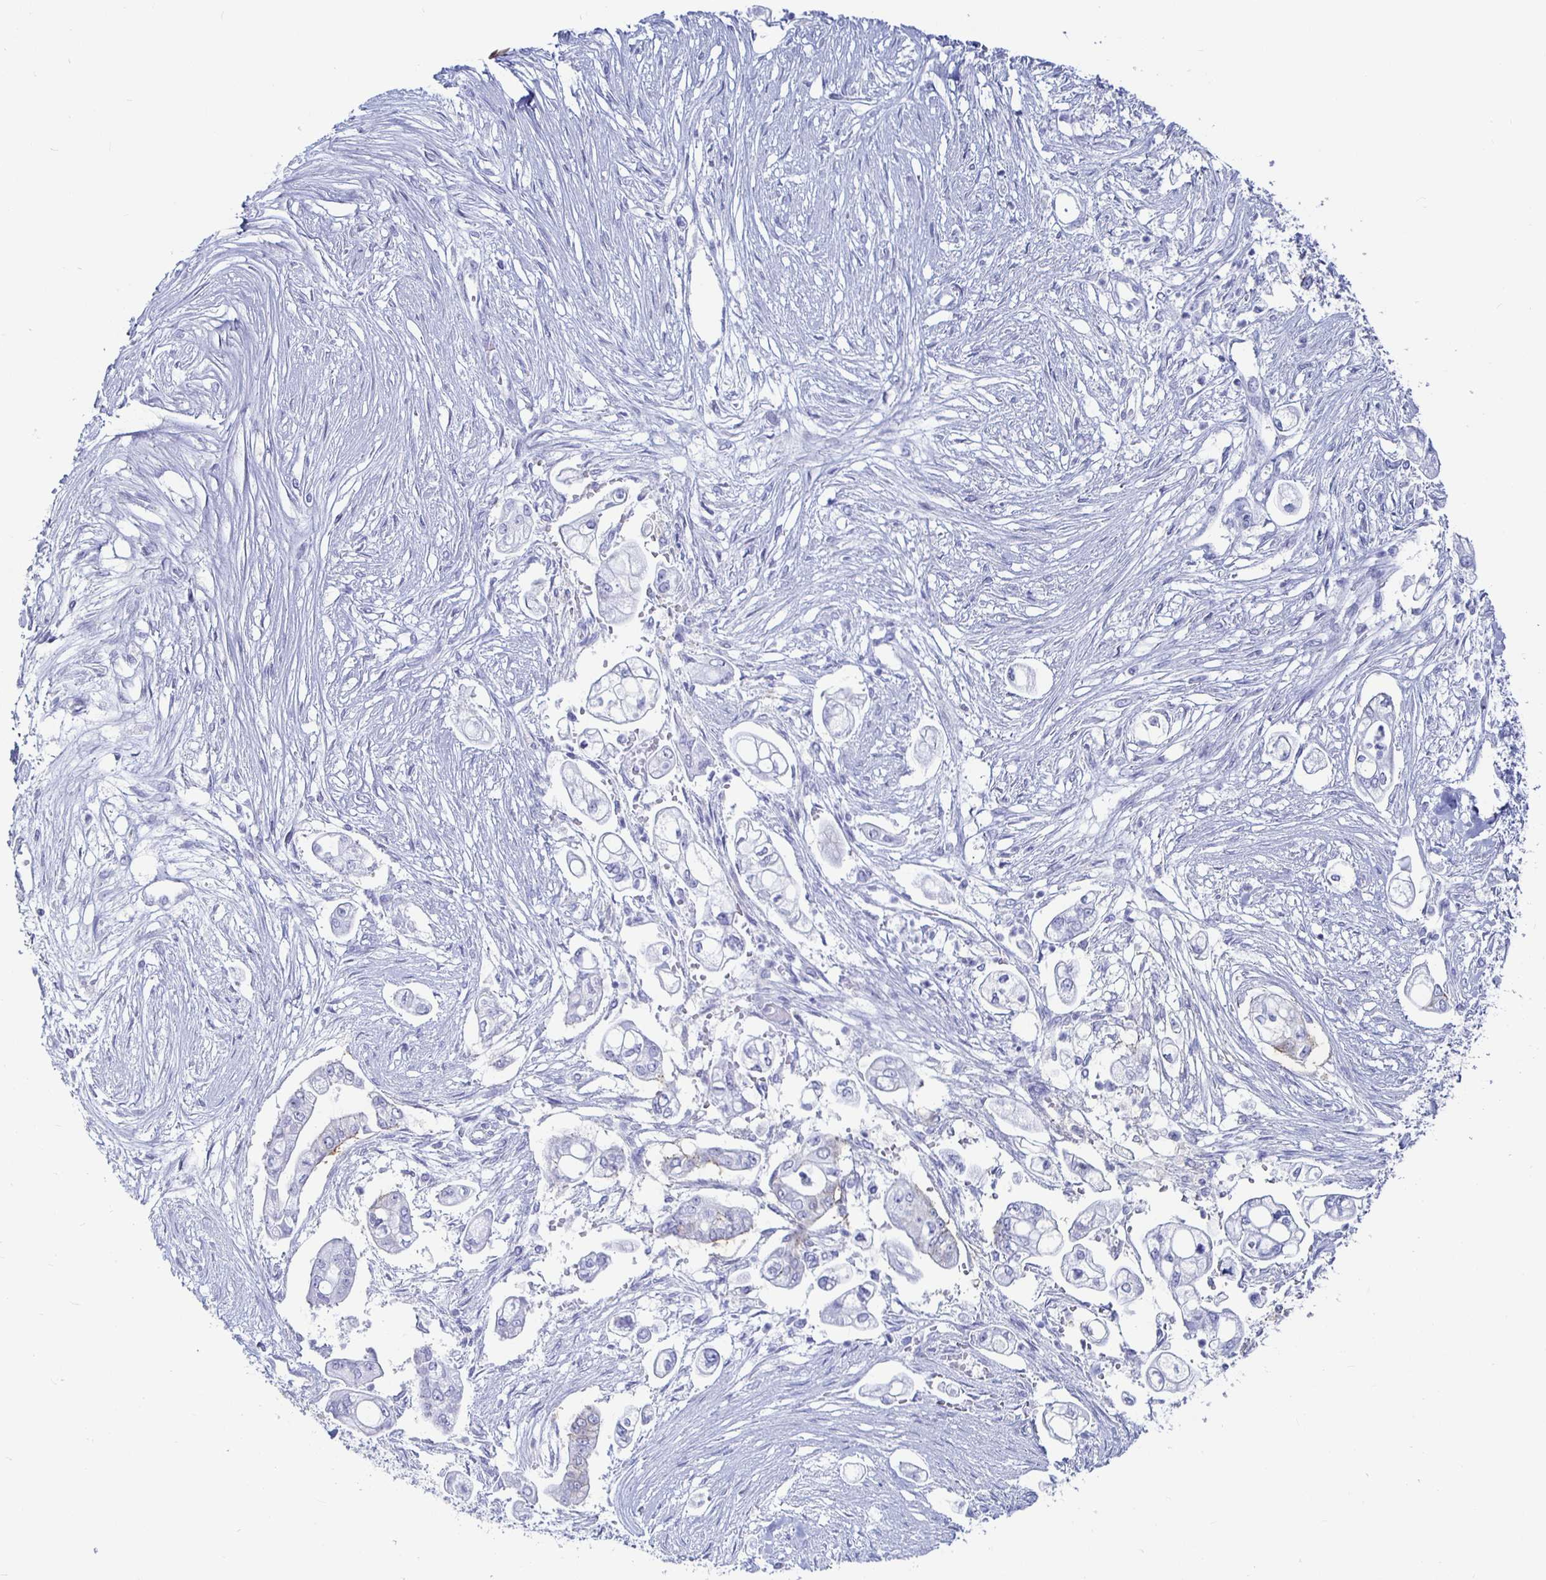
{"staining": {"intensity": "negative", "quantity": "none", "location": "none"}, "tissue": "pancreatic cancer", "cell_type": "Tumor cells", "image_type": "cancer", "snomed": [{"axis": "morphology", "description": "Adenocarcinoma, NOS"}, {"axis": "topography", "description": "Pancreas"}], "caption": "This is an immunohistochemistry (IHC) micrograph of pancreatic adenocarcinoma. There is no staining in tumor cells.", "gene": "CA9", "patient": {"sex": "female", "age": 69}}